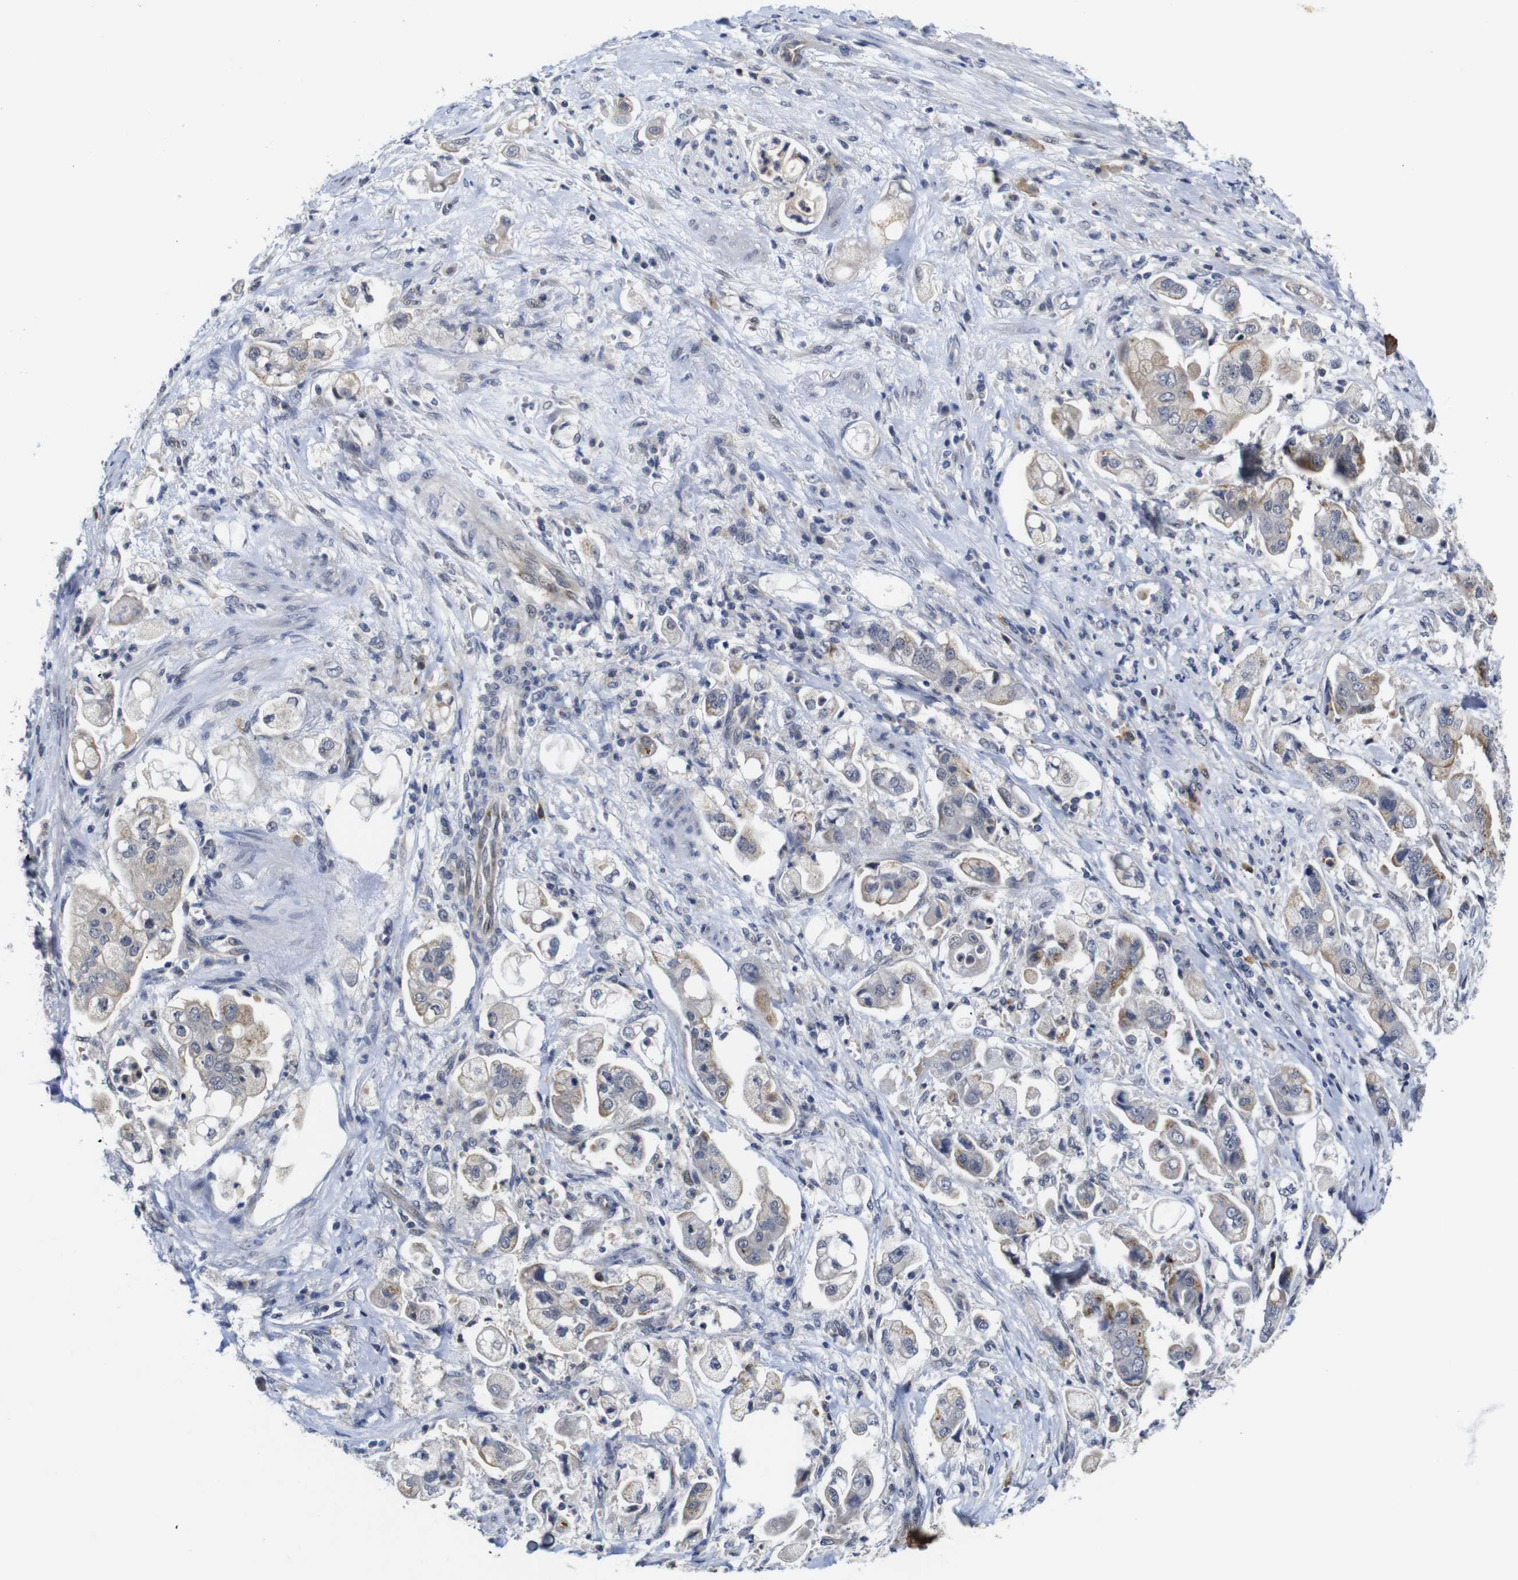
{"staining": {"intensity": "weak", "quantity": "25%-75%", "location": "cytoplasmic/membranous"}, "tissue": "stomach cancer", "cell_type": "Tumor cells", "image_type": "cancer", "snomed": [{"axis": "morphology", "description": "Adenocarcinoma, NOS"}, {"axis": "topography", "description": "Stomach"}], "caption": "Protein staining of stomach adenocarcinoma tissue exhibits weak cytoplasmic/membranous staining in about 25%-75% of tumor cells. (DAB IHC with brightfield microscopy, high magnification).", "gene": "FURIN", "patient": {"sex": "male", "age": 62}}